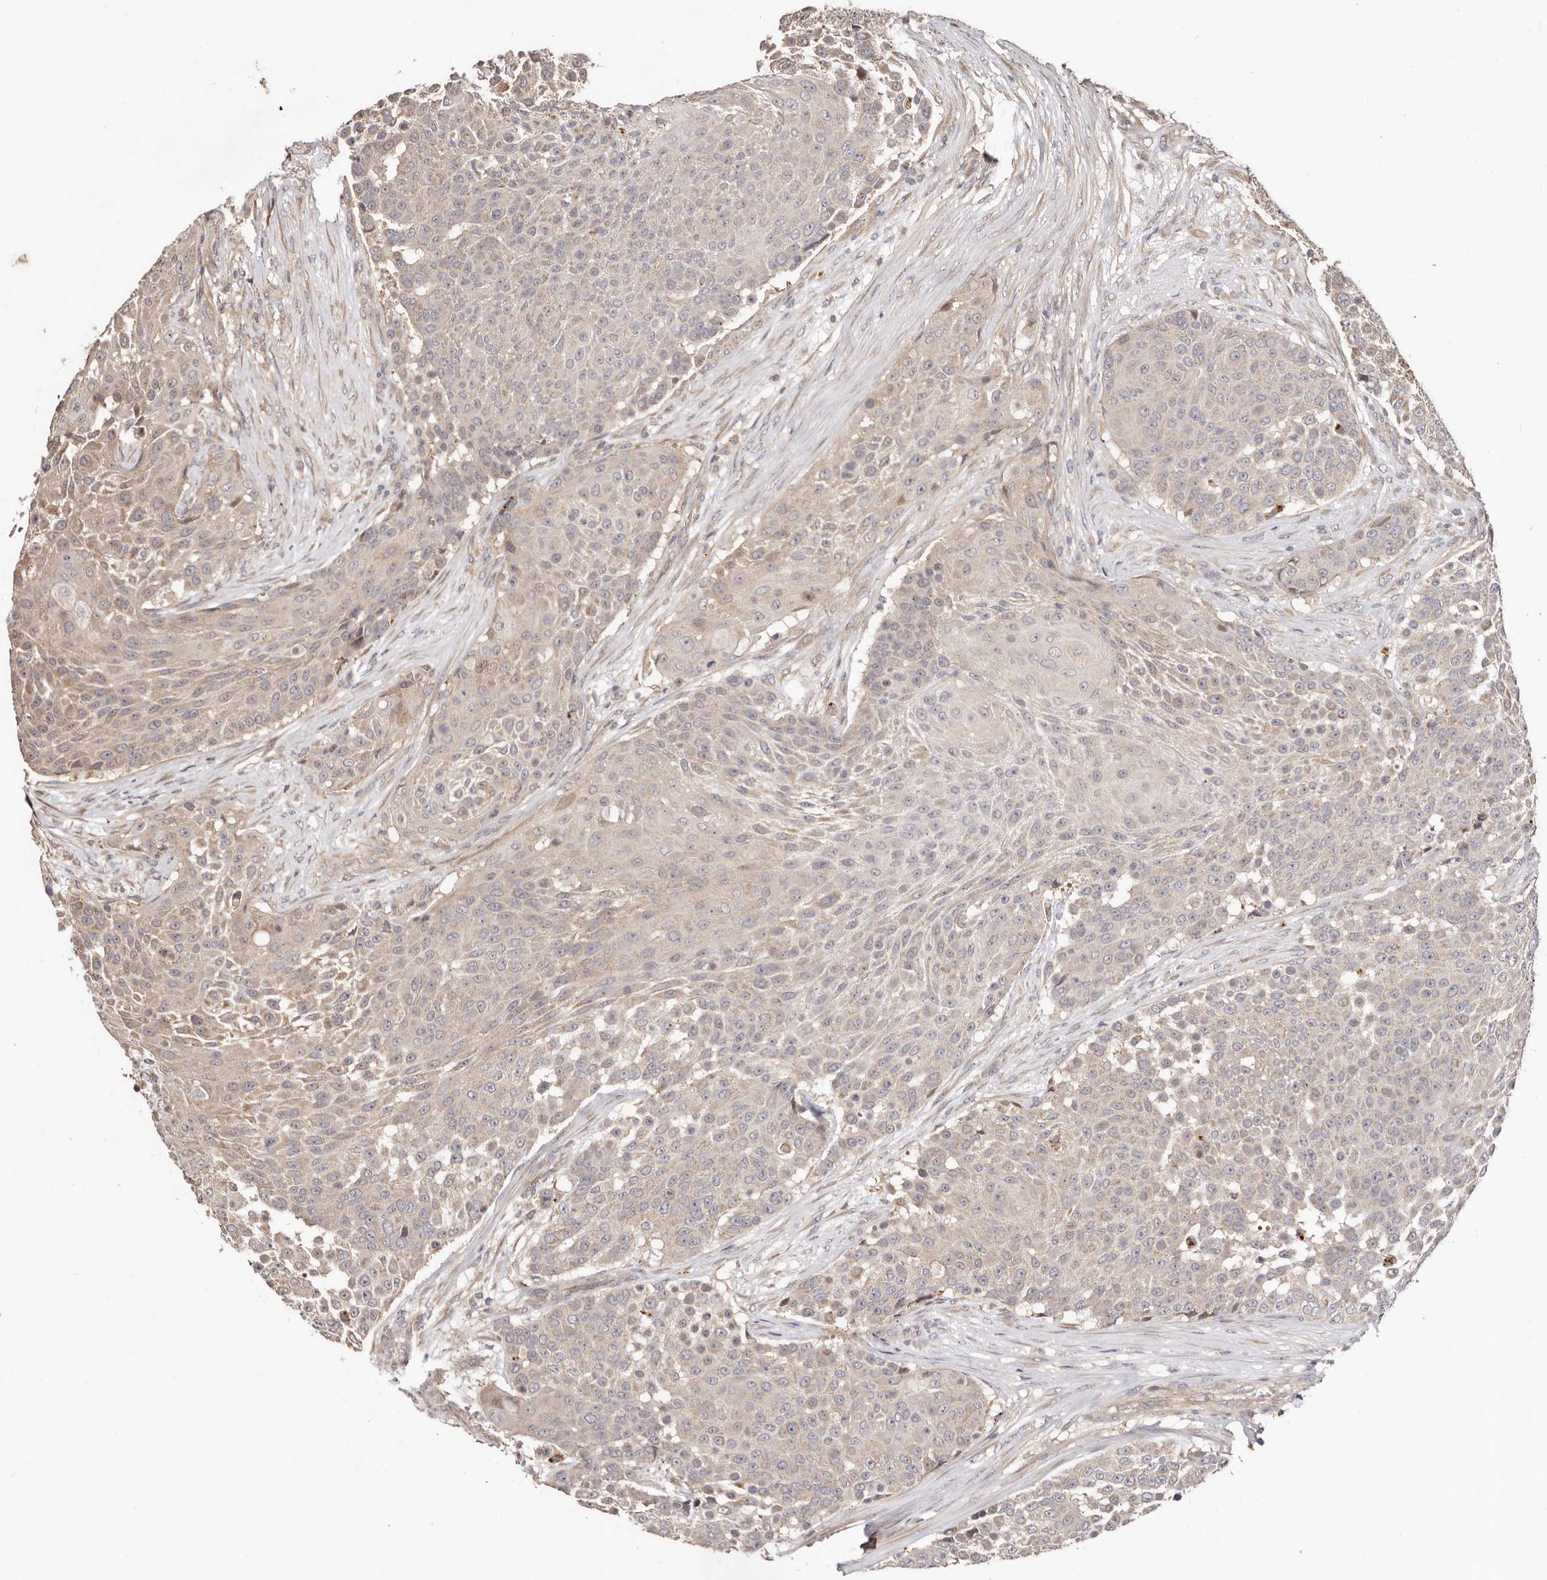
{"staining": {"intensity": "negative", "quantity": "none", "location": "none"}, "tissue": "urothelial cancer", "cell_type": "Tumor cells", "image_type": "cancer", "snomed": [{"axis": "morphology", "description": "Urothelial carcinoma, High grade"}, {"axis": "topography", "description": "Urinary bladder"}], "caption": "Histopathology image shows no significant protein staining in tumor cells of high-grade urothelial carcinoma. (Stains: DAB IHC with hematoxylin counter stain, Microscopy: brightfield microscopy at high magnification).", "gene": "USP33", "patient": {"sex": "female", "age": 63}}